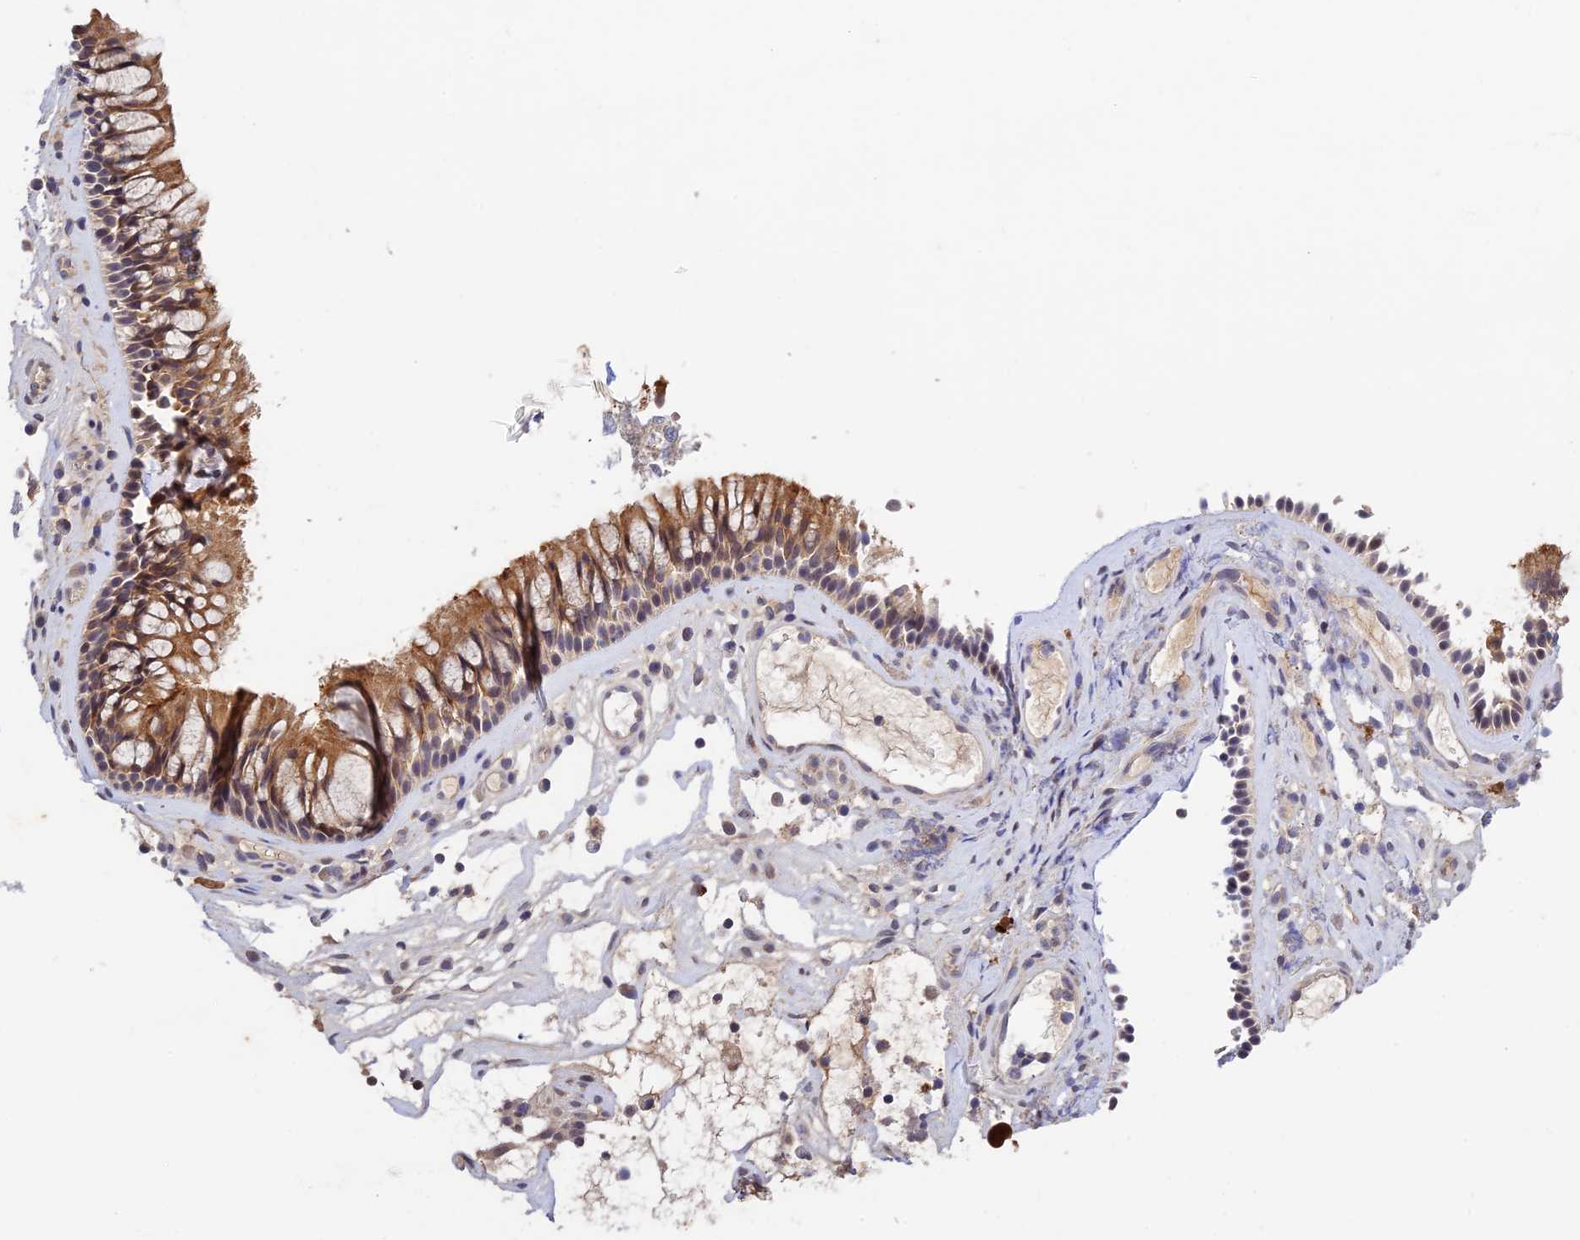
{"staining": {"intensity": "moderate", "quantity": ">75%", "location": "cytoplasmic/membranous"}, "tissue": "nasopharynx", "cell_type": "Respiratory epithelial cells", "image_type": "normal", "snomed": [{"axis": "morphology", "description": "Normal tissue, NOS"}, {"axis": "morphology", "description": "Inflammation, NOS"}, {"axis": "morphology", "description": "Malignant melanoma, Metastatic site"}, {"axis": "topography", "description": "Nasopharynx"}], "caption": "A micrograph of nasopharynx stained for a protein demonstrates moderate cytoplasmic/membranous brown staining in respiratory epithelial cells.", "gene": "CWH43", "patient": {"sex": "male", "age": 70}}